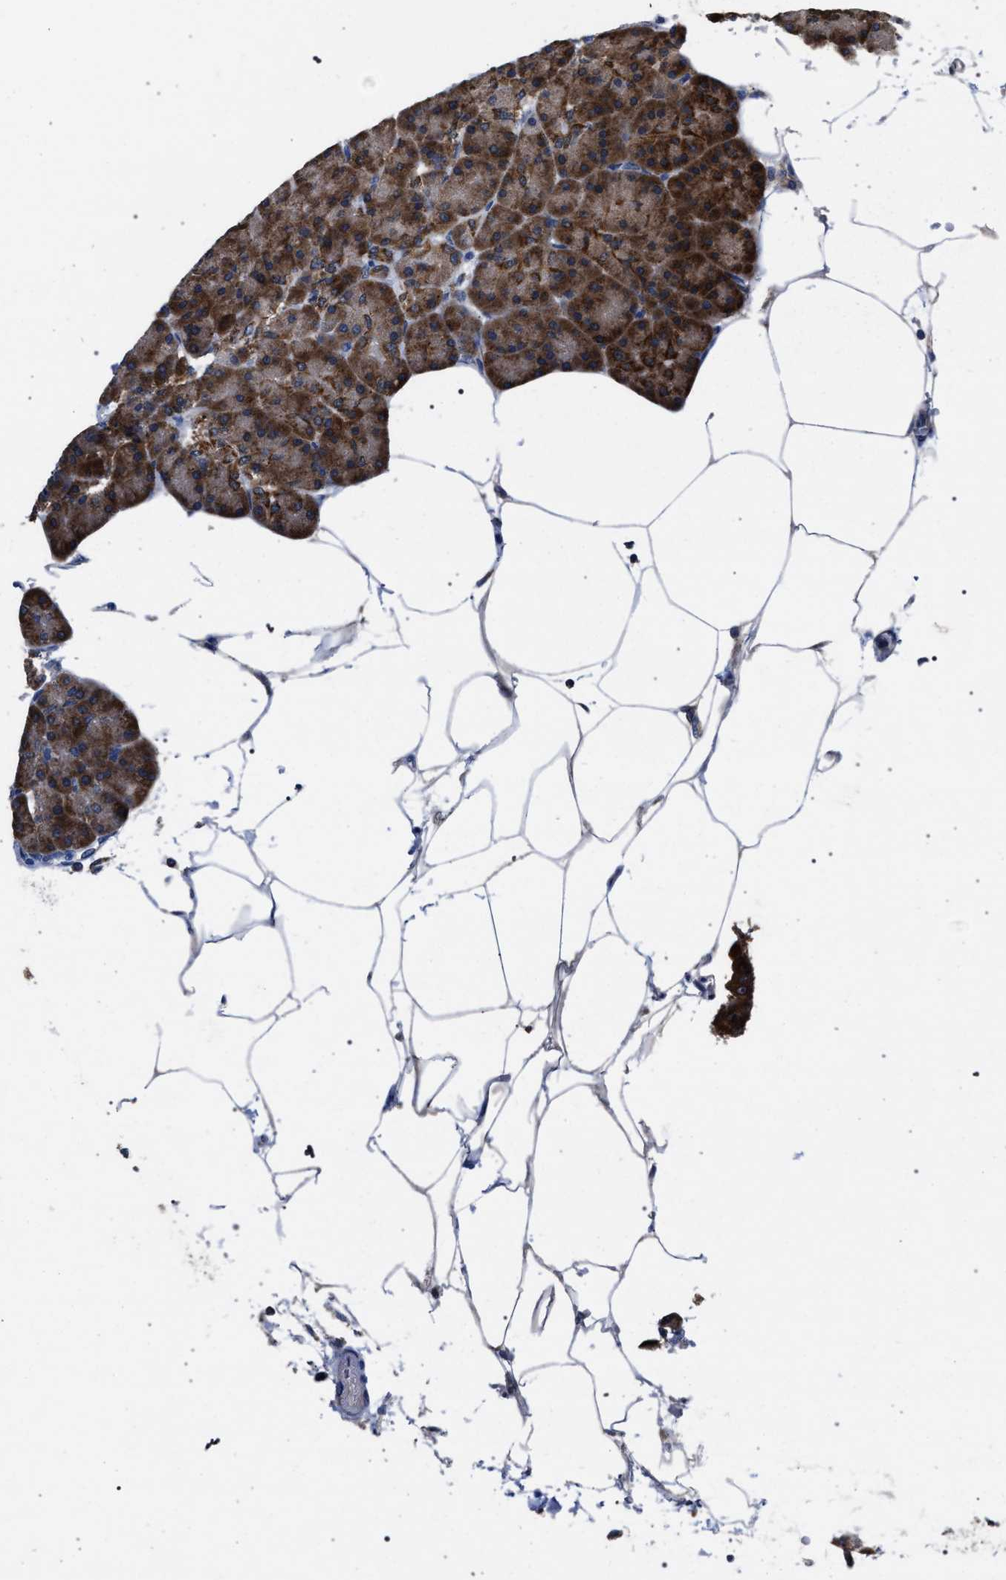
{"staining": {"intensity": "strong", "quantity": ">75%", "location": "cytoplasmic/membranous"}, "tissue": "pancreas", "cell_type": "Exocrine glandular cells", "image_type": "normal", "snomed": [{"axis": "morphology", "description": "Normal tissue, NOS"}, {"axis": "topography", "description": "Pancreas"}], "caption": "Exocrine glandular cells exhibit strong cytoplasmic/membranous staining in approximately >75% of cells in normal pancreas.", "gene": "CRYZ", "patient": {"sex": "female", "age": 70}}